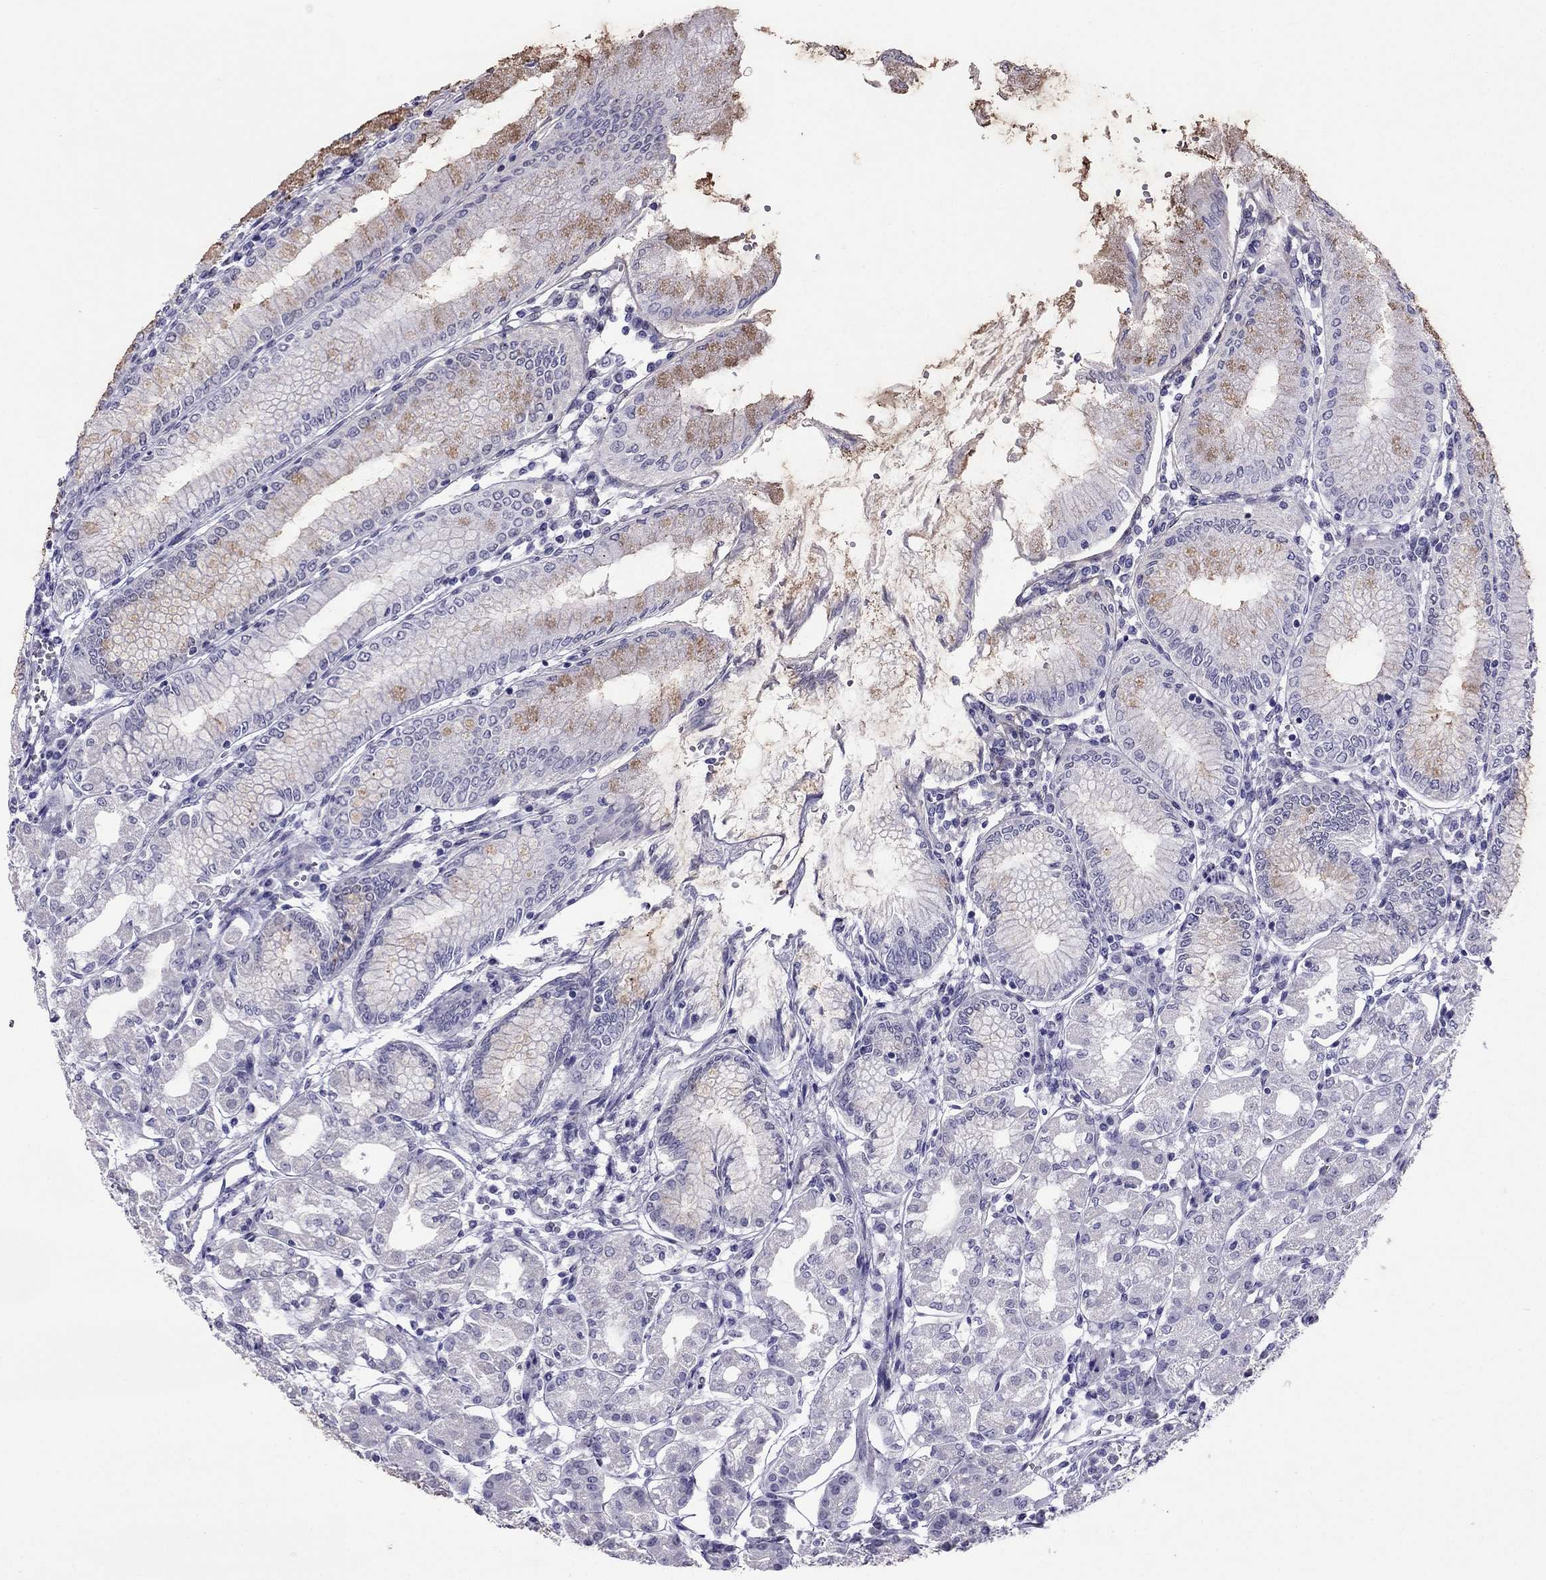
{"staining": {"intensity": "weak", "quantity": "<25%", "location": "cytoplasmic/membranous"}, "tissue": "stomach", "cell_type": "Glandular cells", "image_type": "normal", "snomed": [{"axis": "morphology", "description": "Normal tissue, NOS"}, {"axis": "topography", "description": "Skeletal muscle"}, {"axis": "topography", "description": "Stomach"}], "caption": "DAB (3,3'-diaminobenzidine) immunohistochemical staining of normal stomach demonstrates no significant positivity in glandular cells. The staining is performed using DAB (3,3'-diaminobenzidine) brown chromogen with nuclei counter-stained in using hematoxylin.", "gene": "CROCC2", "patient": {"sex": "female", "age": 57}}